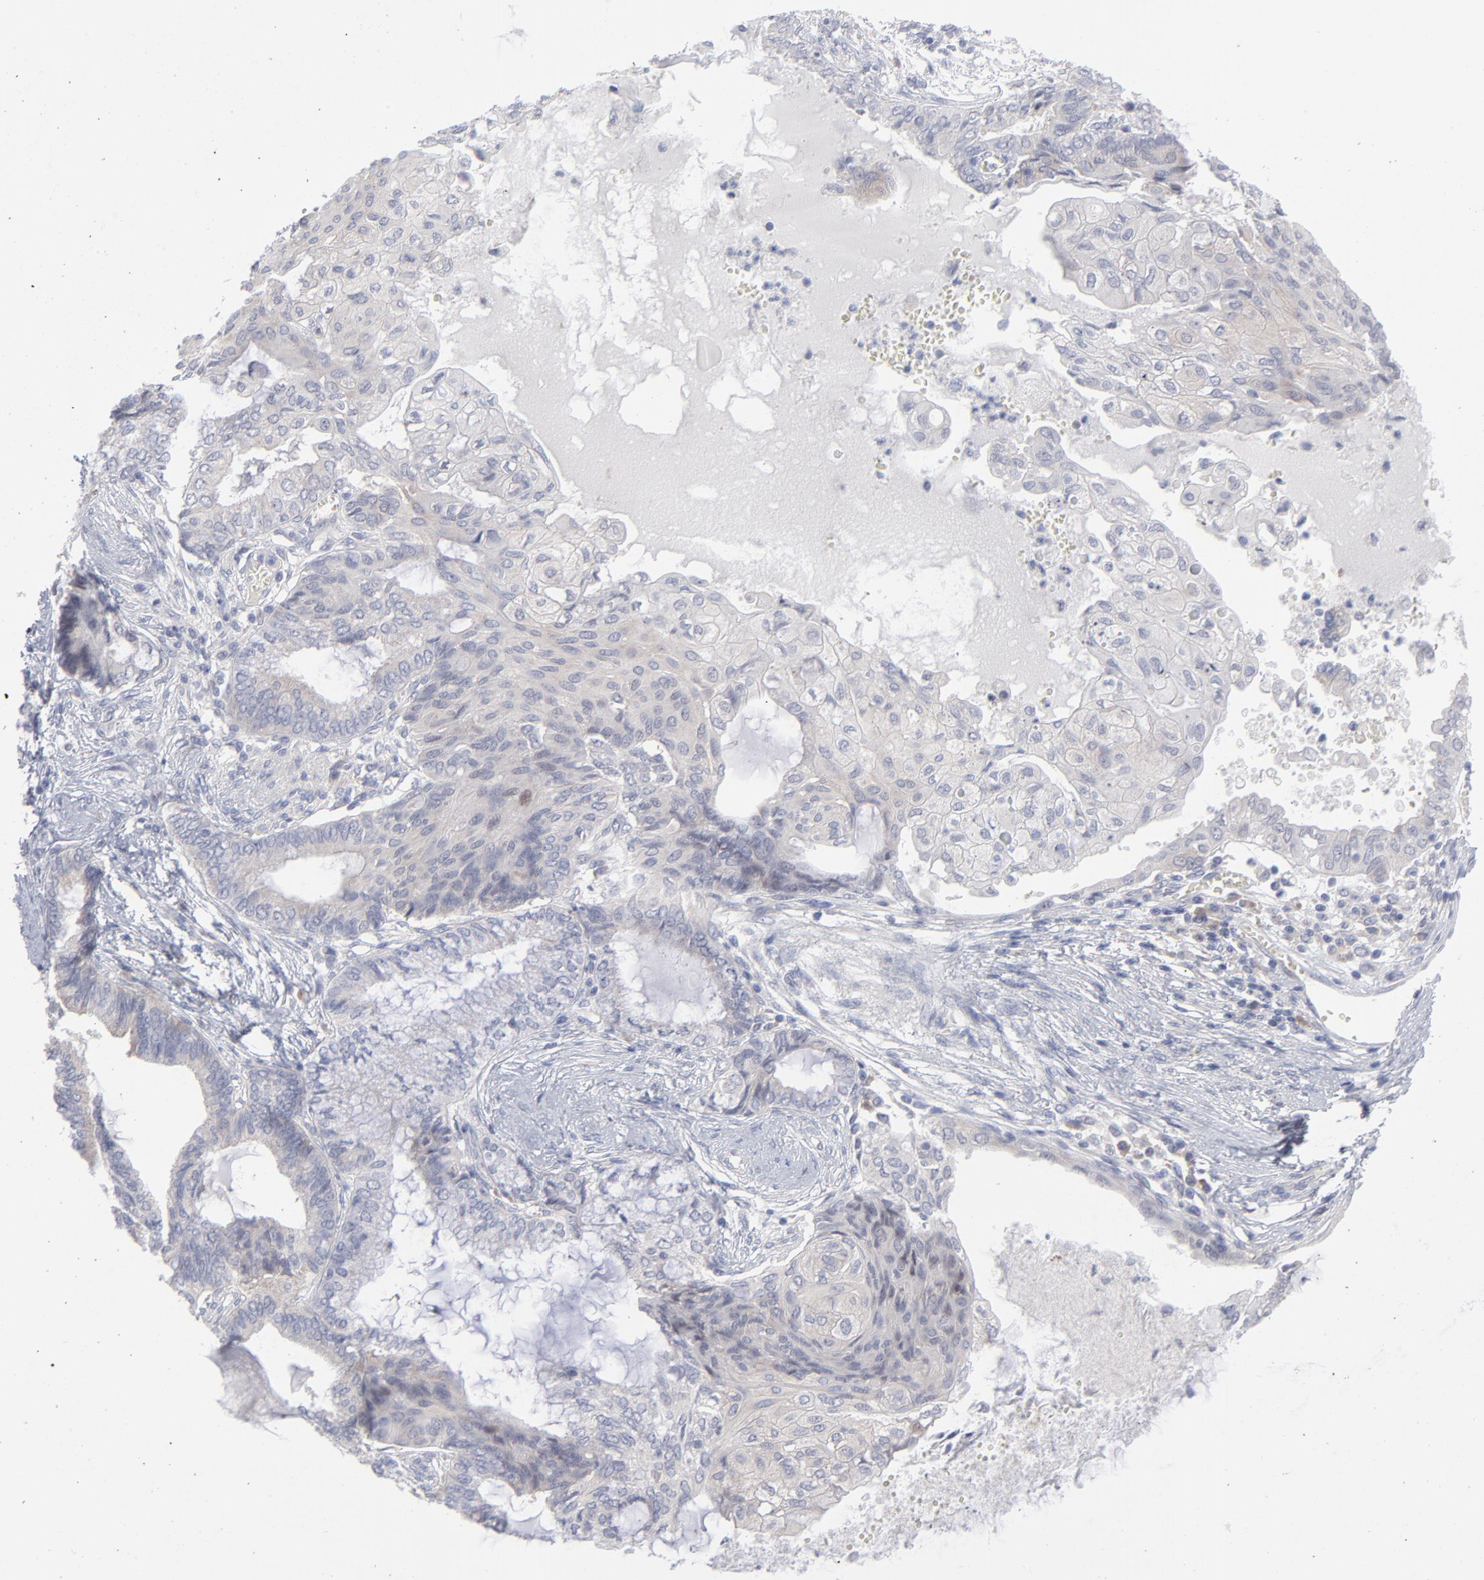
{"staining": {"intensity": "negative", "quantity": "none", "location": "none"}, "tissue": "endometrial cancer", "cell_type": "Tumor cells", "image_type": "cancer", "snomed": [{"axis": "morphology", "description": "Adenocarcinoma, NOS"}, {"axis": "topography", "description": "Endometrium"}], "caption": "Immunohistochemistry (IHC) of endometrial cancer displays no positivity in tumor cells.", "gene": "RPS24", "patient": {"sex": "female", "age": 79}}